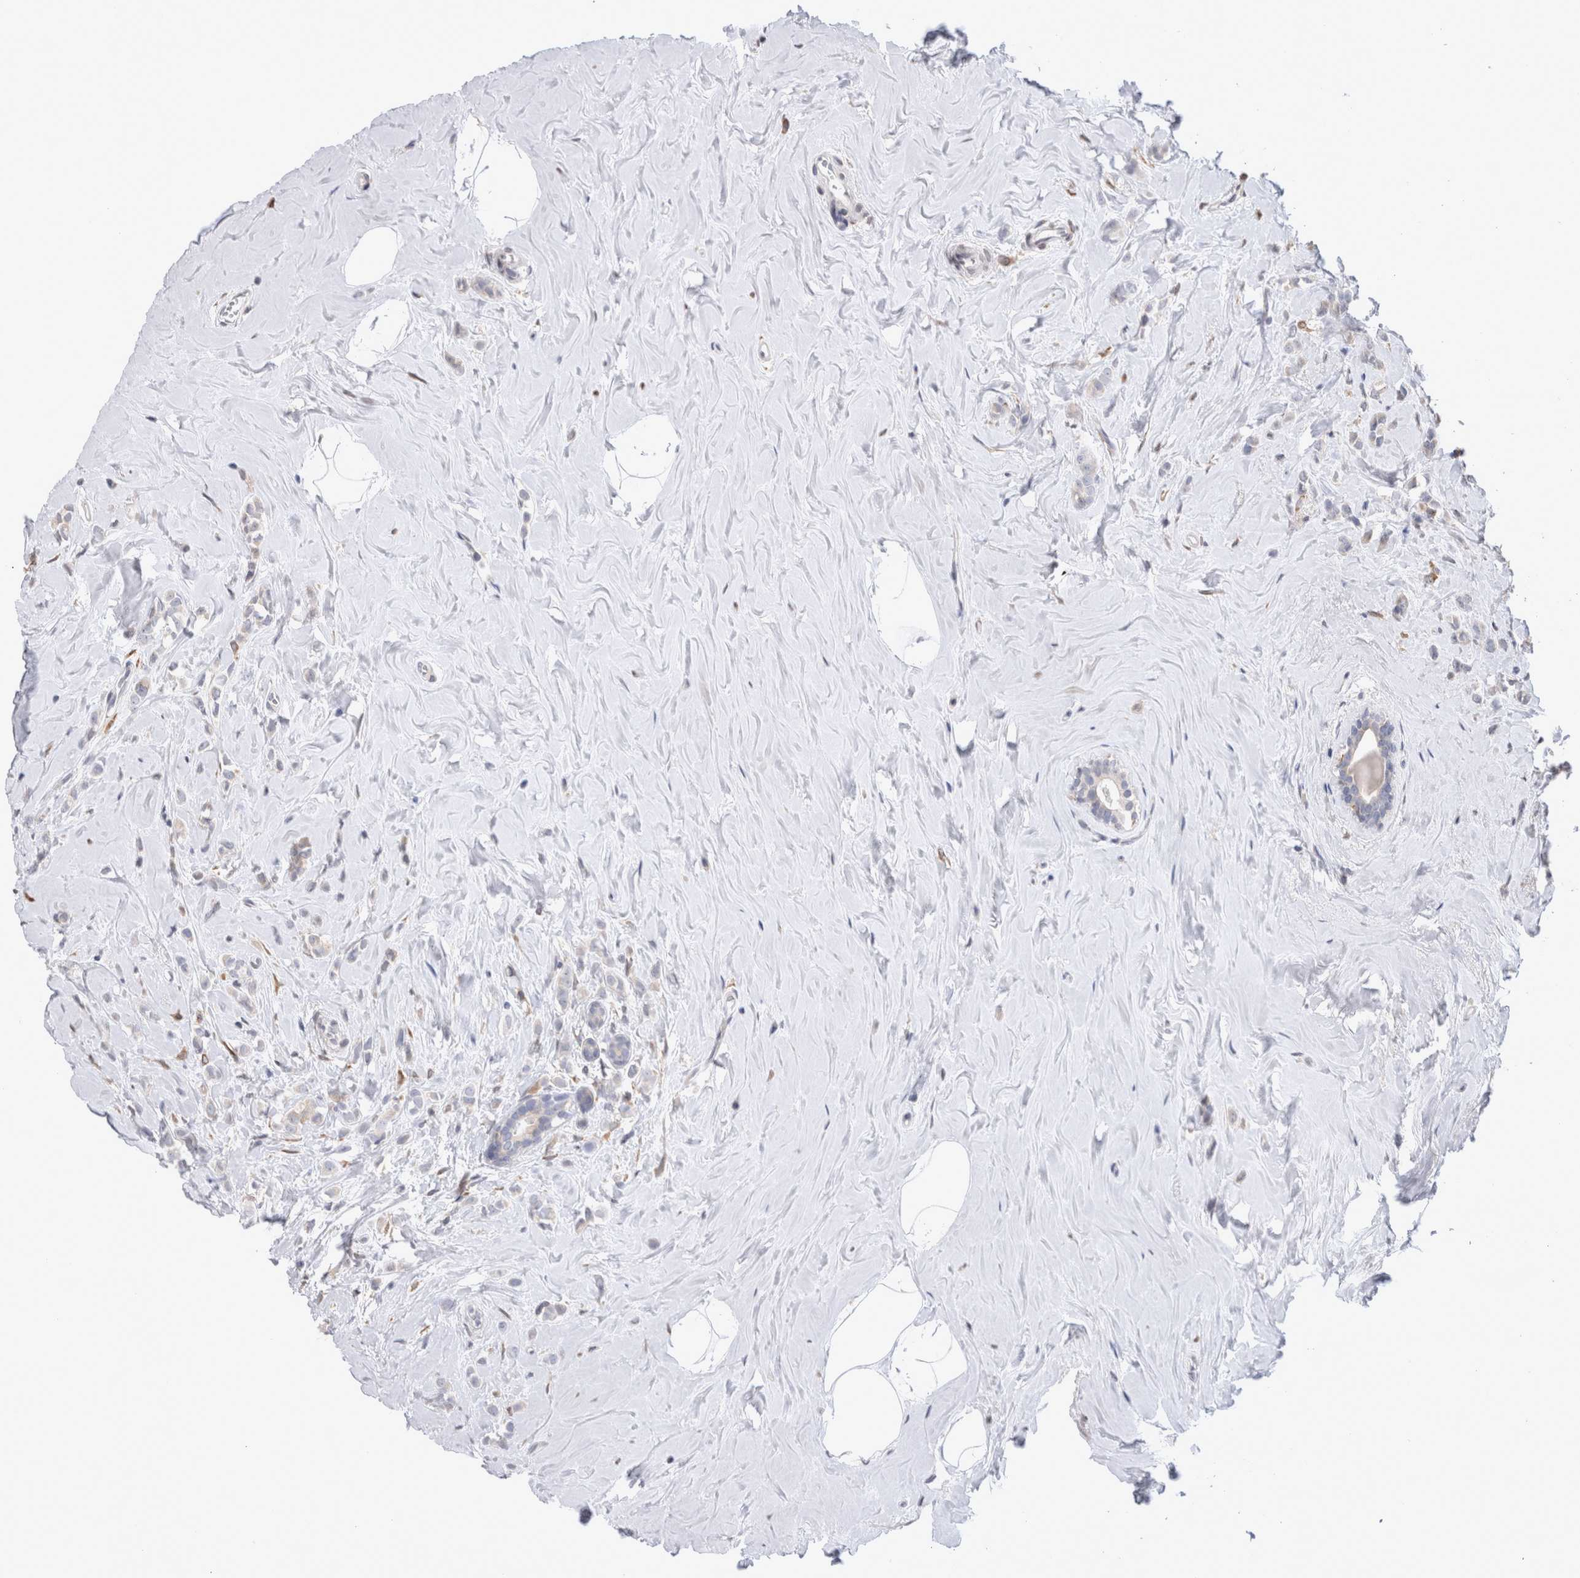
{"staining": {"intensity": "negative", "quantity": "none", "location": "none"}, "tissue": "breast cancer", "cell_type": "Tumor cells", "image_type": "cancer", "snomed": [{"axis": "morphology", "description": "Lobular carcinoma"}, {"axis": "topography", "description": "Breast"}], "caption": "Histopathology image shows no significant protein expression in tumor cells of lobular carcinoma (breast).", "gene": "VCPIP1", "patient": {"sex": "female", "age": 47}}